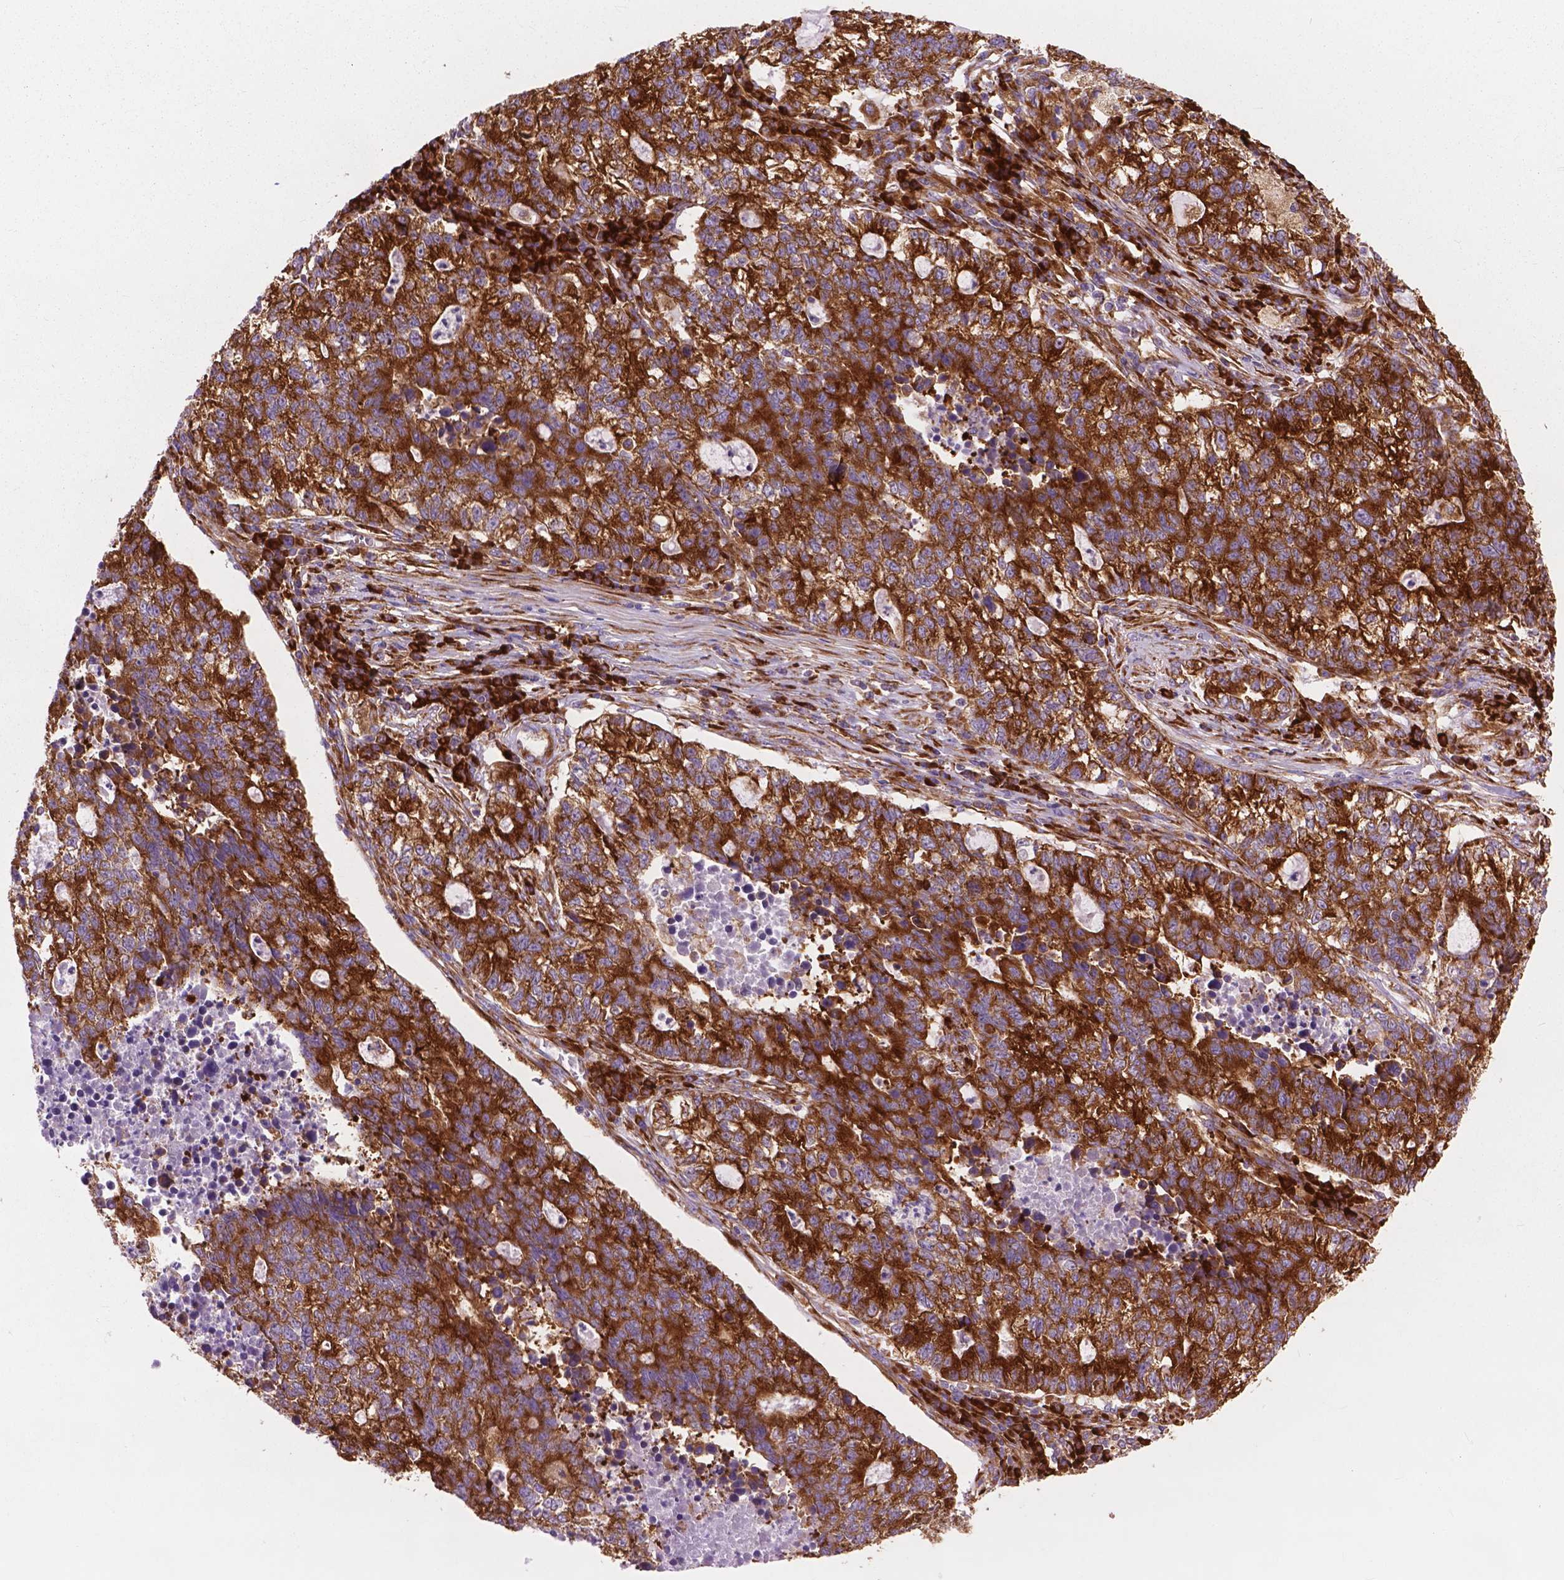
{"staining": {"intensity": "strong", "quantity": ">75%", "location": "cytoplasmic/membranous"}, "tissue": "lung cancer", "cell_type": "Tumor cells", "image_type": "cancer", "snomed": [{"axis": "morphology", "description": "Adenocarcinoma, NOS"}, {"axis": "topography", "description": "Lung"}], "caption": "Immunohistochemistry of human lung cancer exhibits high levels of strong cytoplasmic/membranous staining in about >75% of tumor cells.", "gene": "RPL37A", "patient": {"sex": "male", "age": 57}}